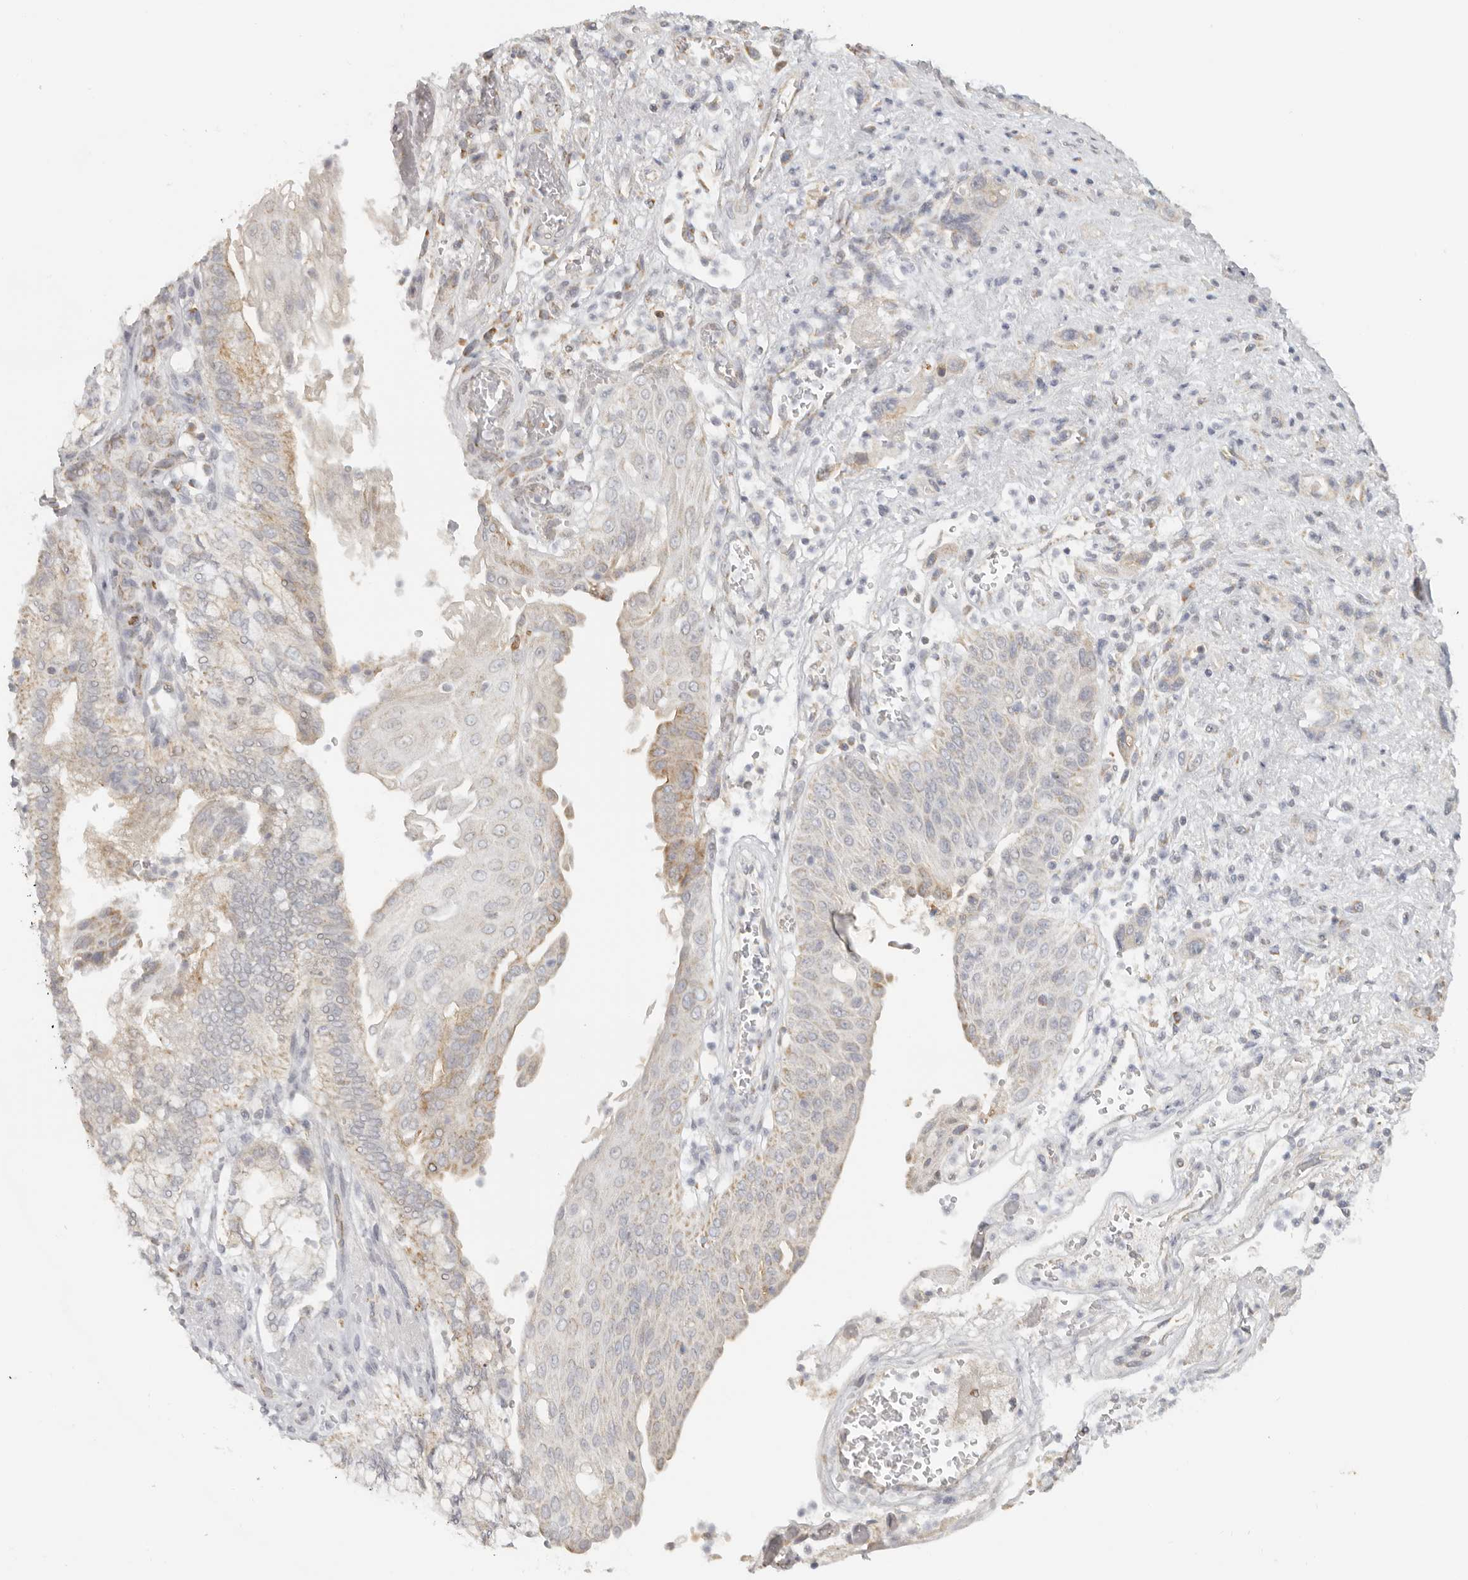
{"staining": {"intensity": "moderate", "quantity": "<25%", "location": "cytoplasmic/membranous"}, "tissue": "pancreatic cancer", "cell_type": "Tumor cells", "image_type": "cancer", "snomed": [{"axis": "morphology", "description": "Adenocarcinoma, NOS"}, {"axis": "topography", "description": "Pancreas"}], "caption": "The micrograph exhibits immunohistochemical staining of pancreatic cancer. There is moderate cytoplasmic/membranous positivity is identified in about <25% of tumor cells. Nuclei are stained in blue.", "gene": "KDF1", "patient": {"sex": "female", "age": 73}}